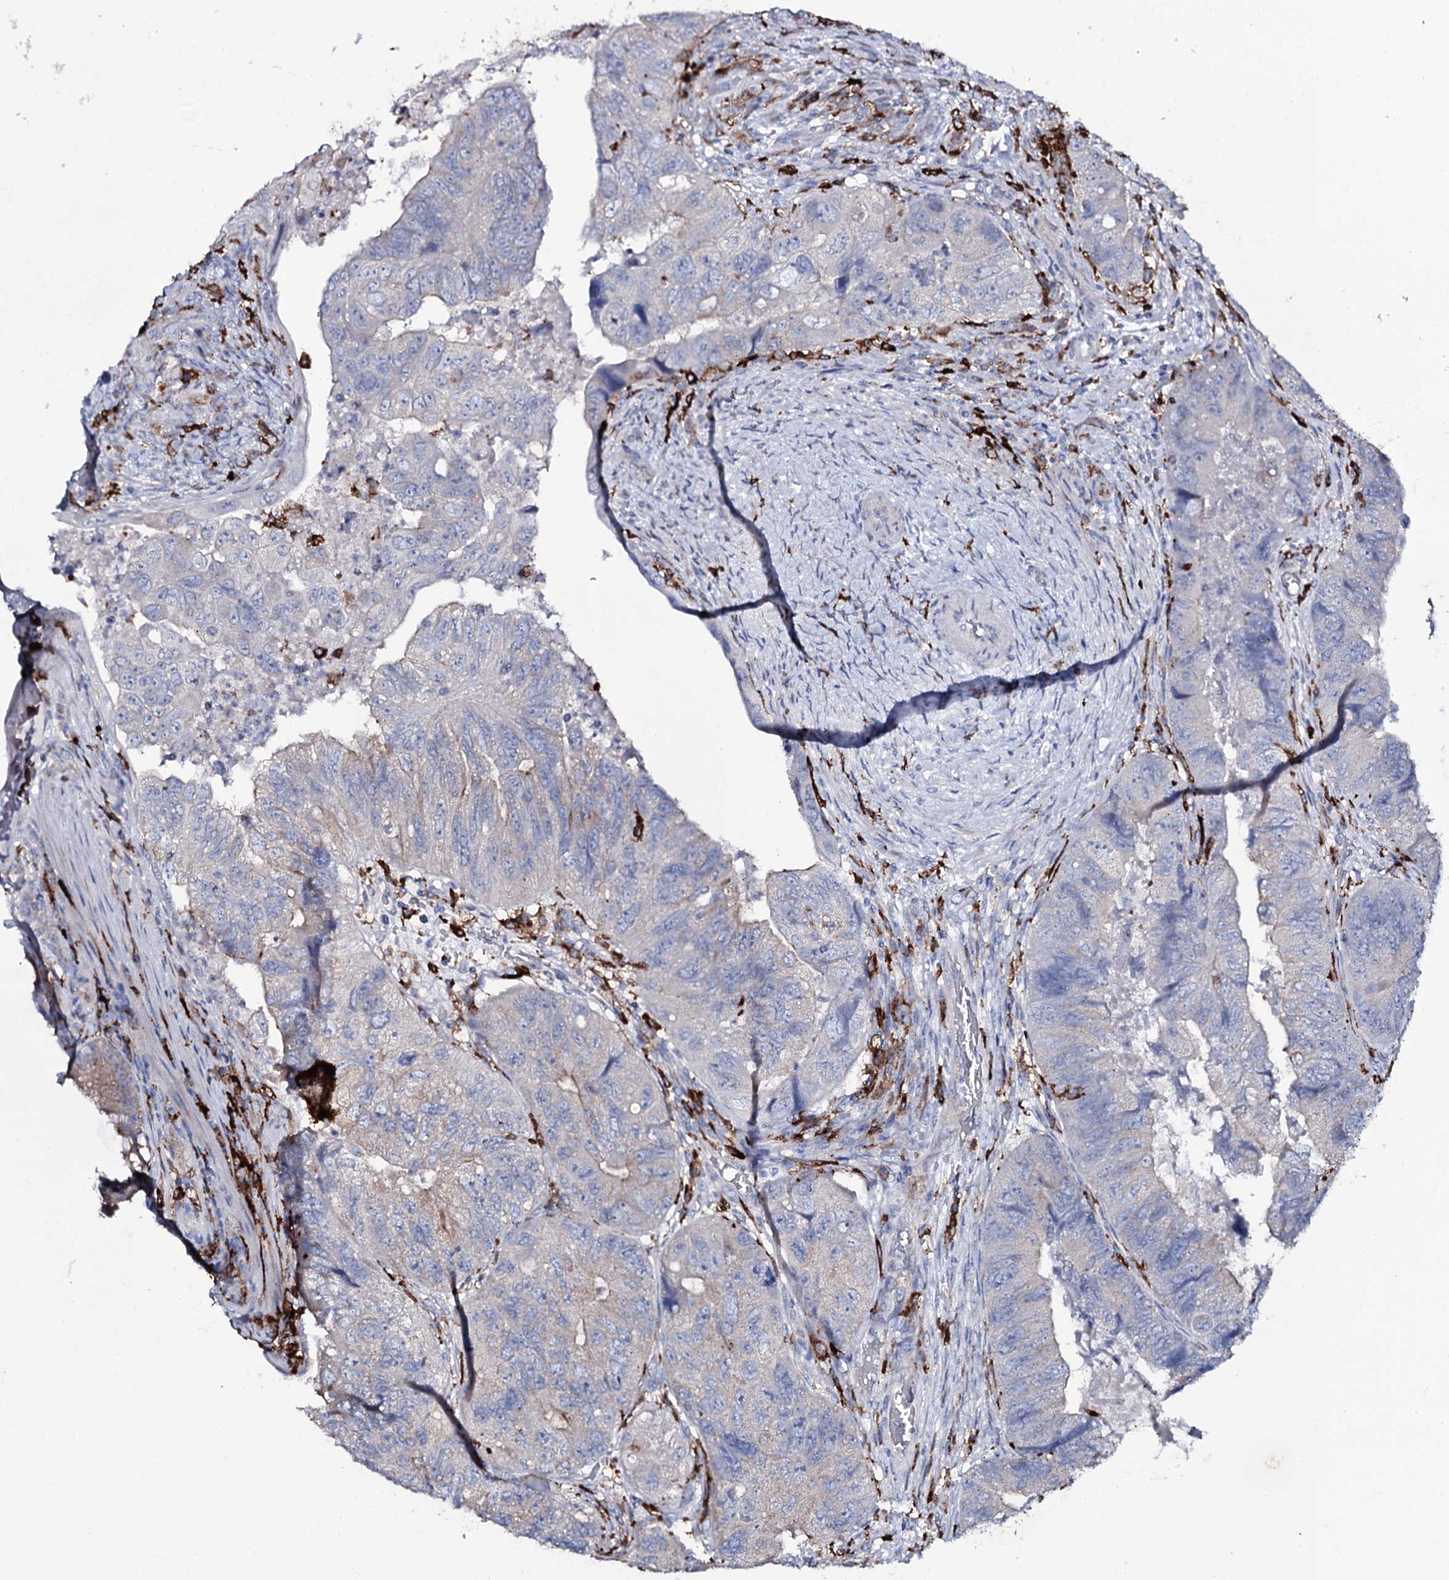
{"staining": {"intensity": "negative", "quantity": "none", "location": "none"}, "tissue": "colorectal cancer", "cell_type": "Tumor cells", "image_type": "cancer", "snomed": [{"axis": "morphology", "description": "Adenocarcinoma, NOS"}, {"axis": "topography", "description": "Rectum"}], "caption": "Immunohistochemistry (IHC) histopathology image of colorectal cancer (adenocarcinoma) stained for a protein (brown), which demonstrates no positivity in tumor cells.", "gene": "OSBPL2", "patient": {"sex": "male", "age": 63}}